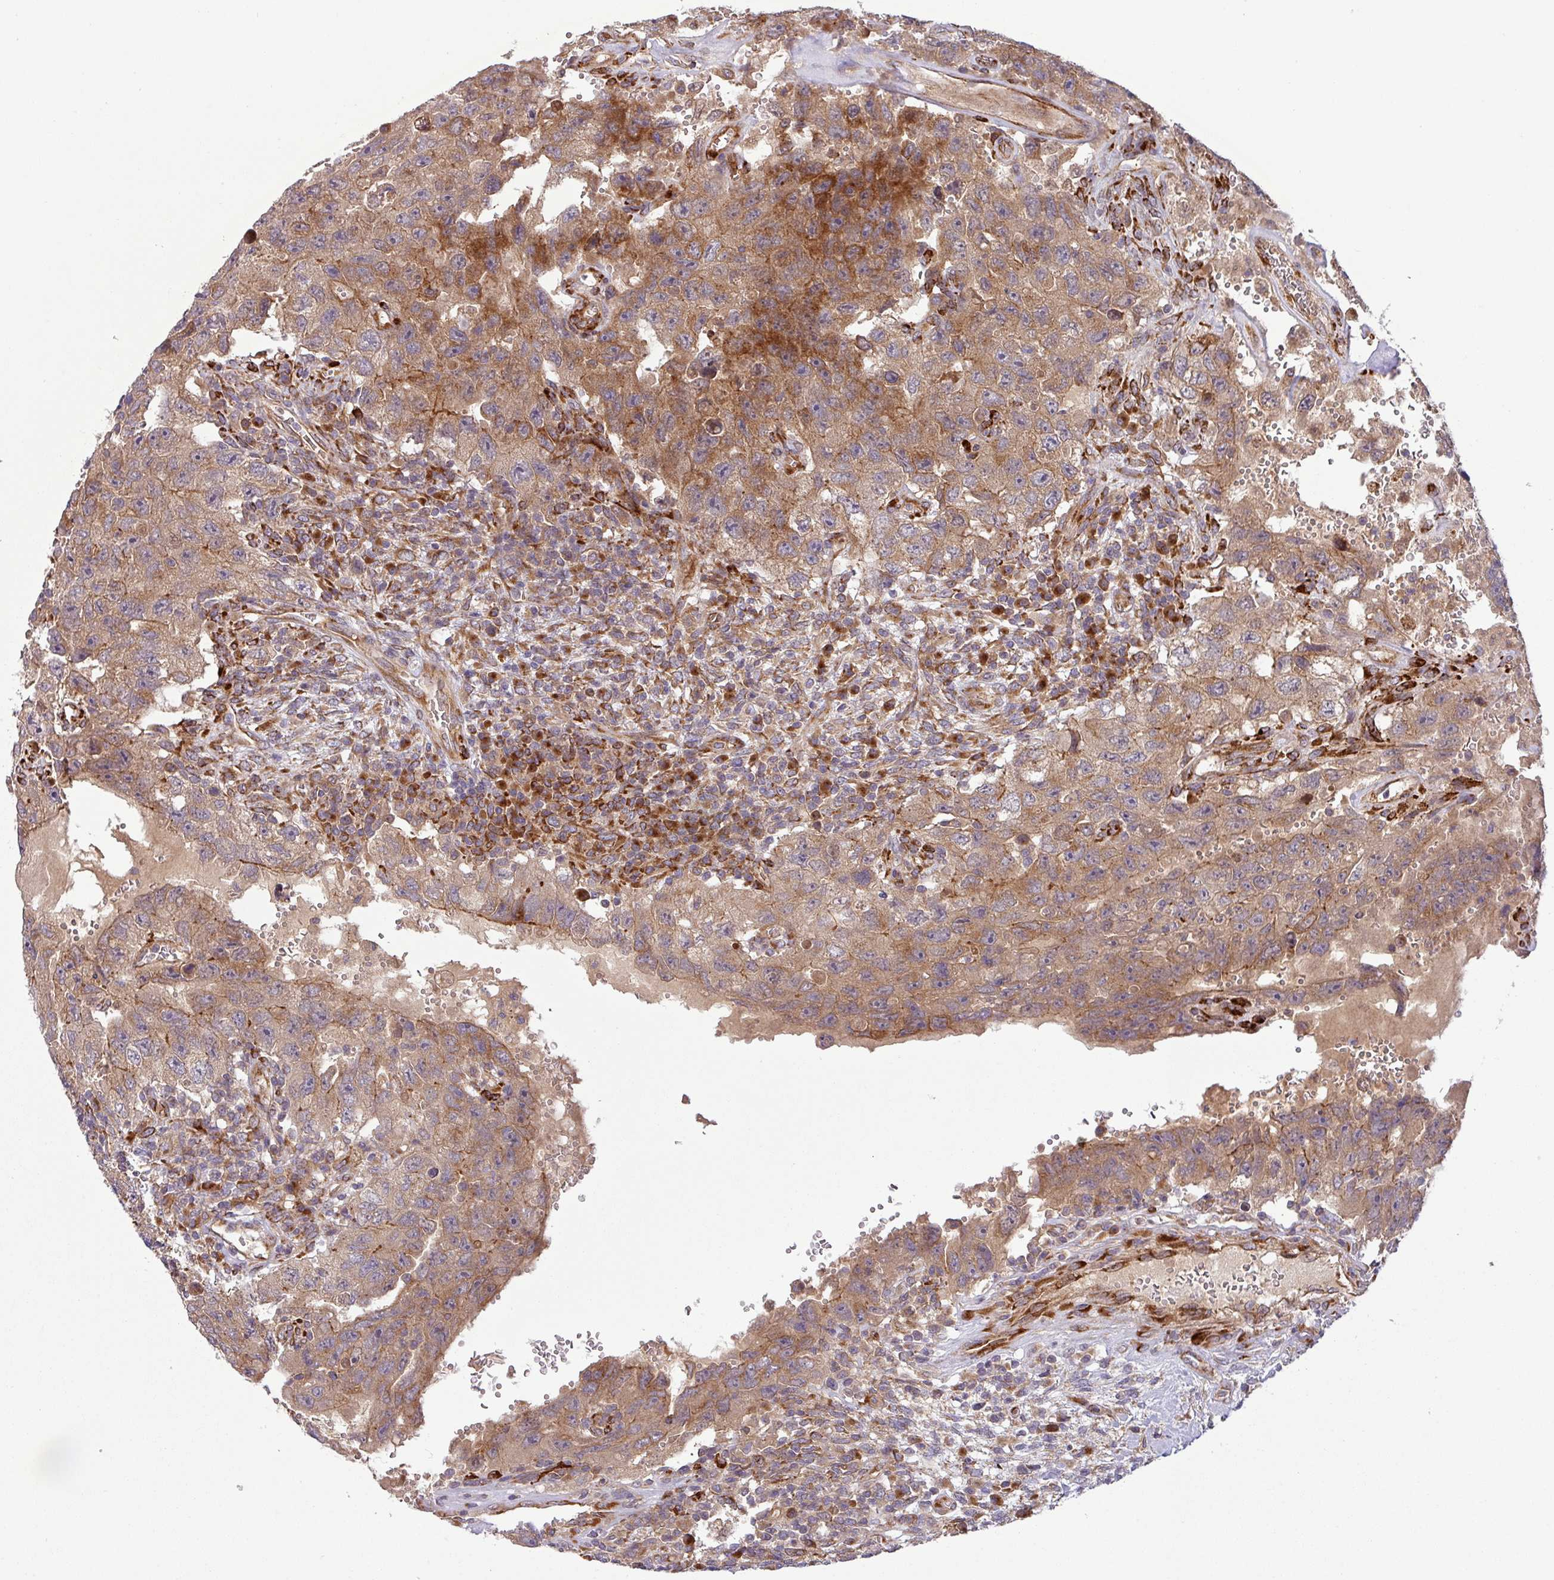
{"staining": {"intensity": "moderate", "quantity": ">75%", "location": "cytoplasmic/membranous"}, "tissue": "testis cancer", "cell_type": "Tumor cells", "image_type": "cancer", "snomed": [{"axis": "morphology", "description": "Carcinoma, Embryonal, NOS"}, {"axis": "topography", "description": "Testis"}], "caption": "A brown stain shows moderate cytoplasmic/membranous staining of a protein in human embryonal carcinoma (testis) tumor cells.", "gene": "ART1", "patient": {"sex": "male", "age": 26}}